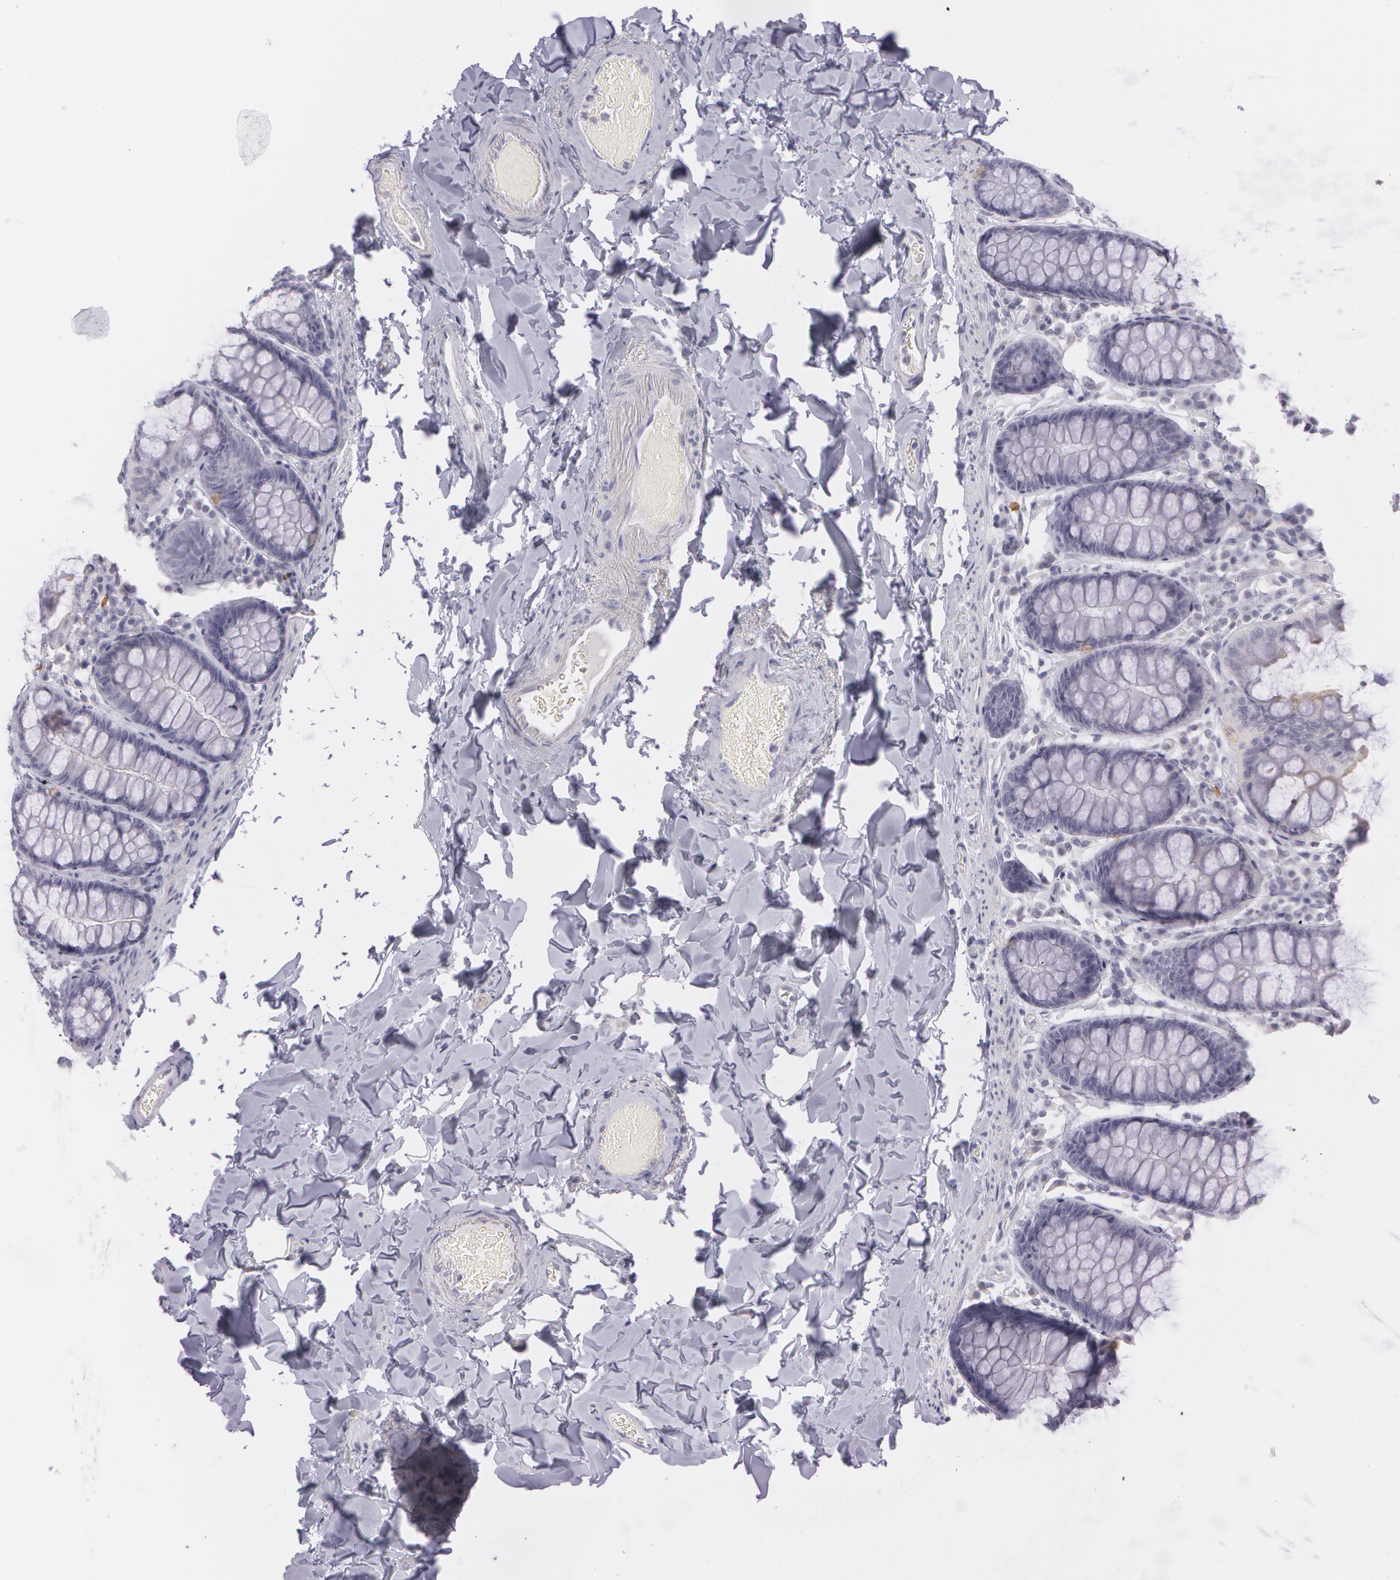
{"staining": {"intensity": "negative", "quantity": "none", "location": "none"}, "tissue": "colon", "cell_type": "Endothelial cells", "image_type": "normal", "snomed": [{"axis": "morphology", "description": "Normal tissue, NOS"}, {"axis": "topography", "description": "Colon"}], "caption": "Endothelial cells are negative for protein expression in benign human colon. (Stains: DAB (3,3'-diaminobenzidine) IHC with hematoxylin counter stain, Microscopy: brightfield microscopy at high magnification).", "gene": "IL1RN", "patient": {"sex": "female", "age": 61}}